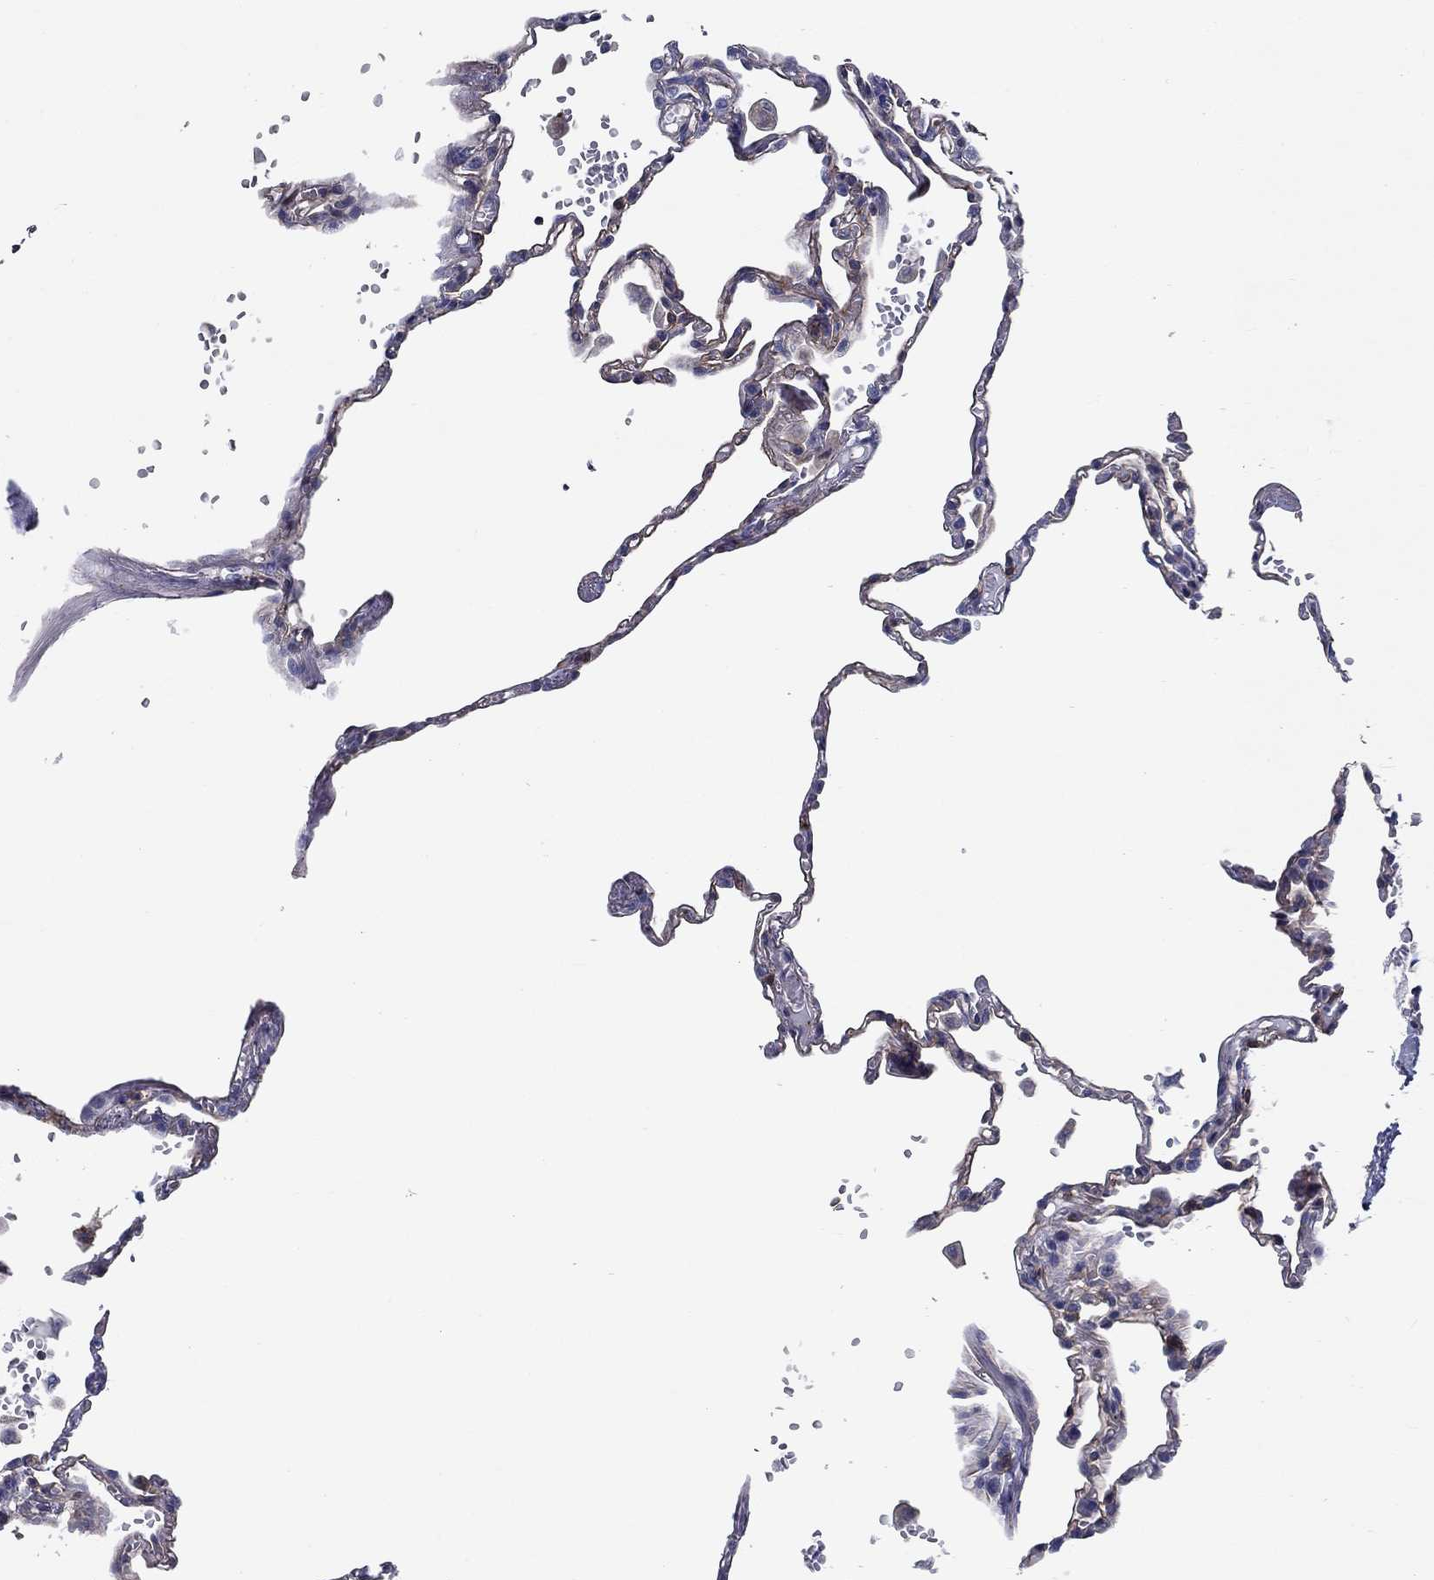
{"staining": {"intensity": "negative", "quantity": "none", "location": "none"}, "tissue": "lung", "cell_type": "Alveolar cells", "image_type": "normal", "snomed": [{"axis": "morphology", "description": "Normal tissue, NOS"}, {"axis": "topography", "description": "Lung"}], "caption": "The IHC image has no significant staining in alveolar cells of lung. (Brightfield microscopy of DAB IHC at high magnification).", "gene": "SIT1", "patient": {"sex": "male", "age": 78}}